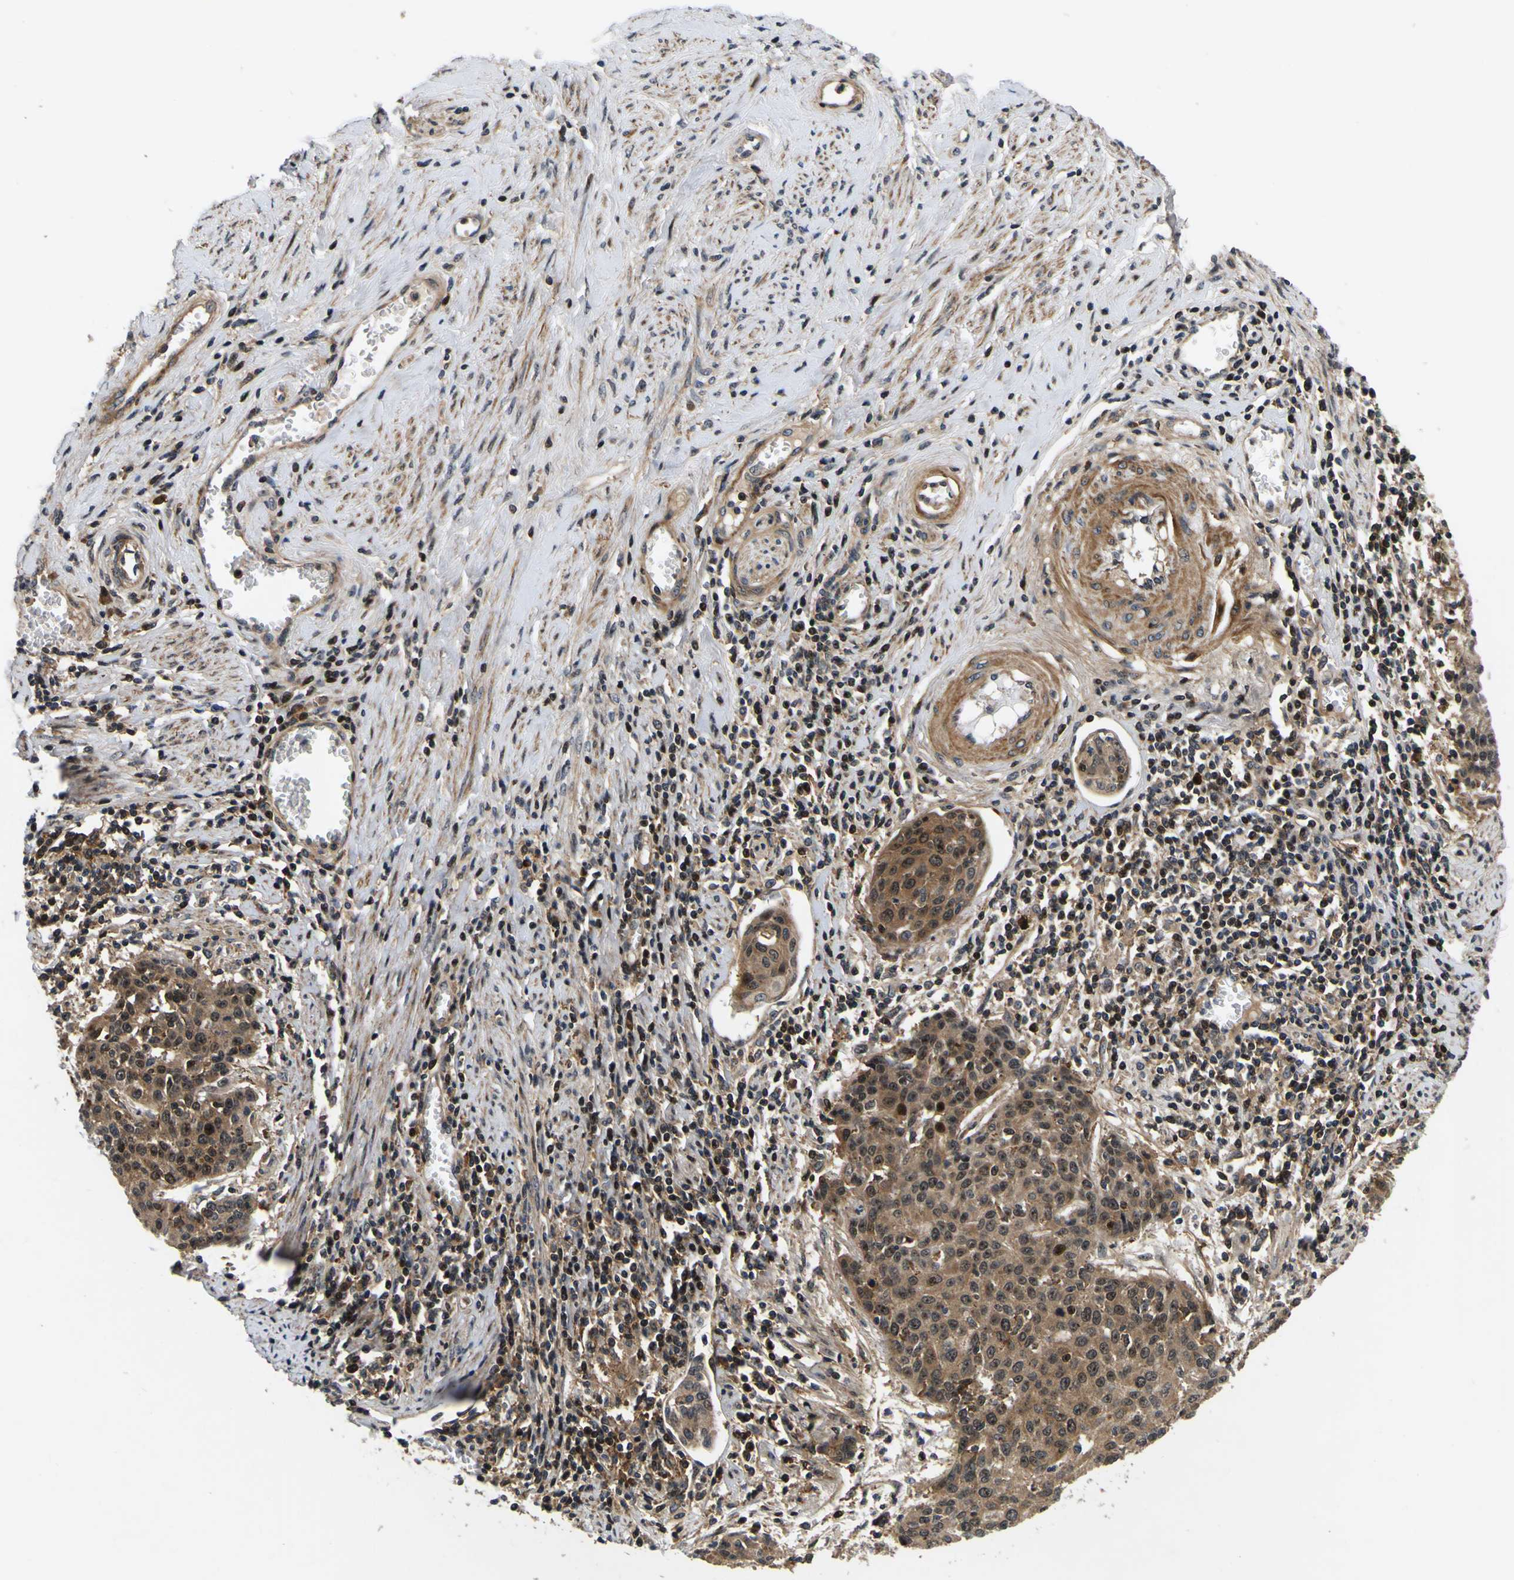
{"staining": {"intensity": "moderate", "quantity": ">75%", "location": "cytoplasmic/membranous,nuclear"}, "tissue": "cervical cancer", "cell_type": "Tumor cells", "image_type": "cancer", "snomed": [{"axis": "morphology", "description": "Squamous cell carcinoma, NOS"}, {"axis": "topography", "description": "Cervix"}], "caption": "DAB (3,3'-diaminobenzidine) immunohistochemical staining of human cervical cancer shows moderate cytoplasmic/membranous and nuclear protein expression in approximately >75% of tumor cells. The staining was performed using DAB, with brown indicating positive protein expression. Nuclei are stained blue with hematoxylin.", "gene": "LRP4", "patient": {"sex": "female", "age": 38}}